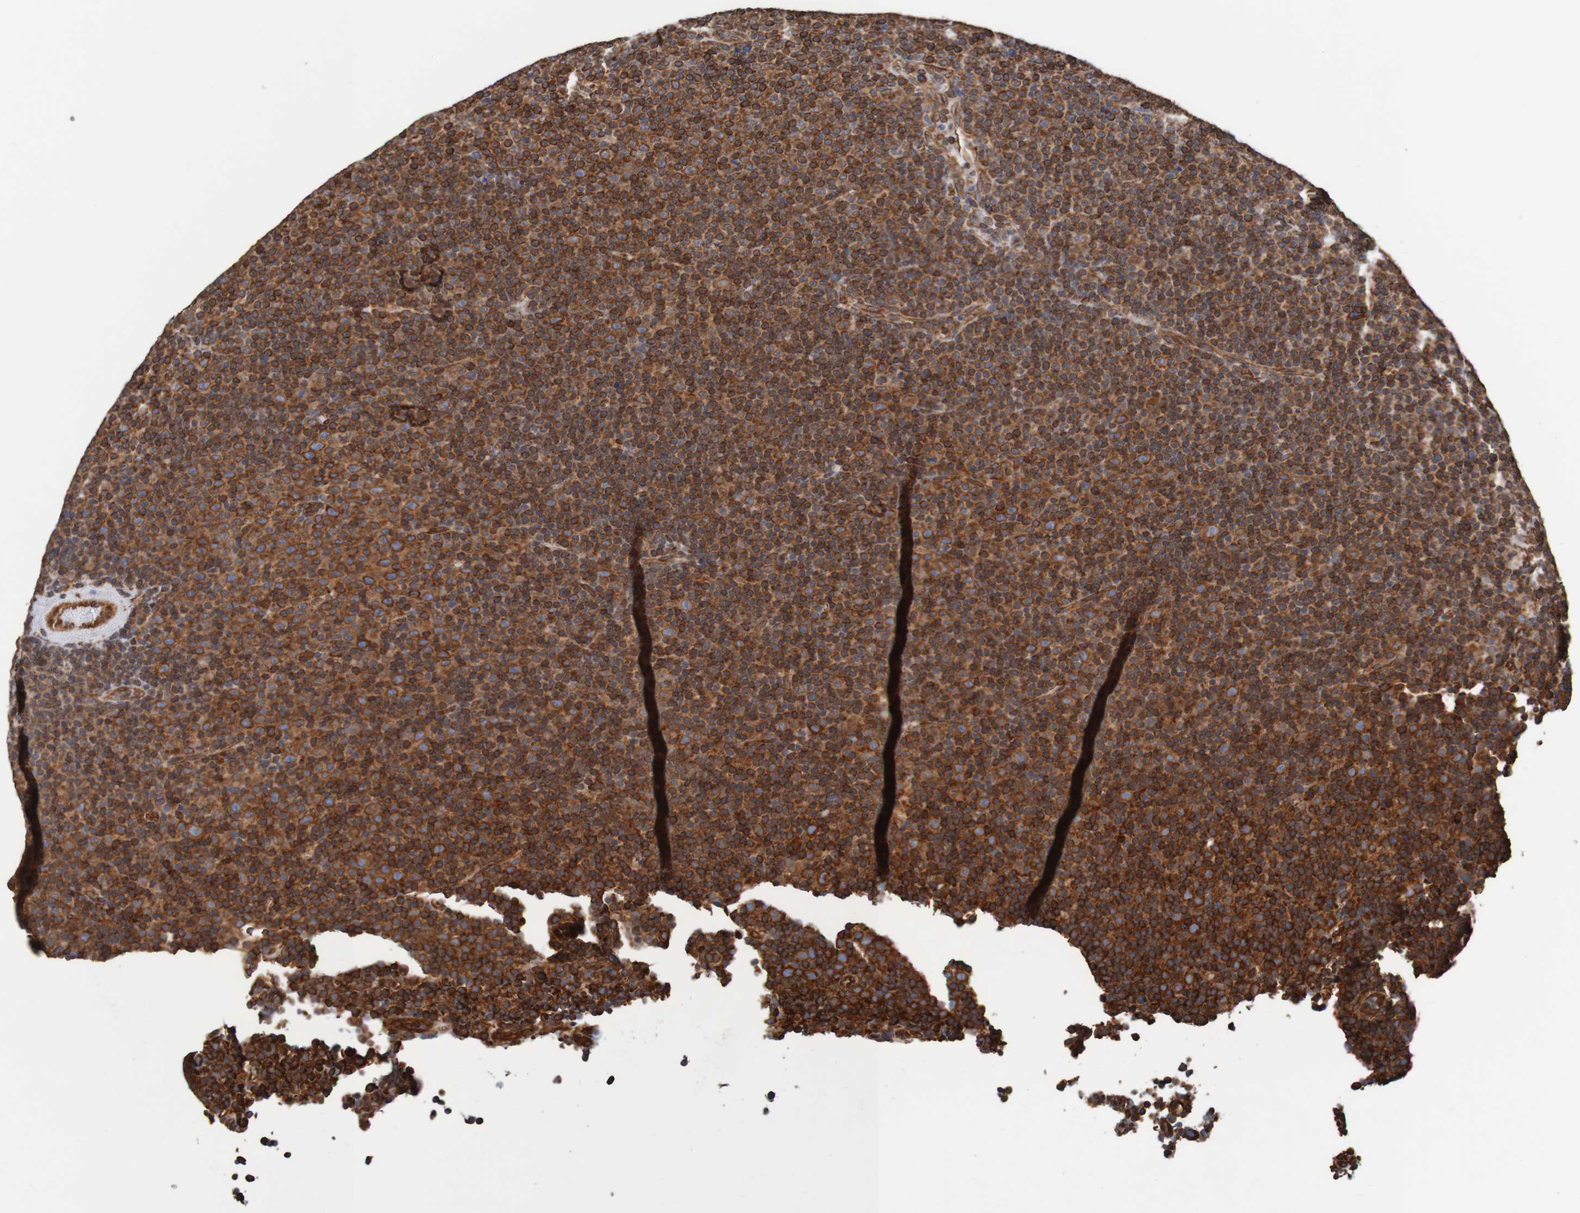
{"staining": {"intensity": "strong", "quantity": ">75%", "location": "cytoplasmic/membranous,nuclear"}, "tissue": "lymphoma", "cell_type": "Tumor cells", "image_type": "cancer", "snomed": [{"axis": "morphology", "description": "Malignant lymphoma, non-Hodgkin's type, Low grade"}, {"axis": "topography", "description": "Lymph node"}], "caption": "Strong cytoplasmic/membranous and nuclear protein positivity is present in about >75% of tumor cells in low-grade malignant lymphoma, non-Hodgkin's type. (Stains: DAB in brown, nuclei in blue, Microscopy: brightfield microscopy at high magnification).", "gene": "TMEM109", "patient": {"sex": "female", "age": 67}}